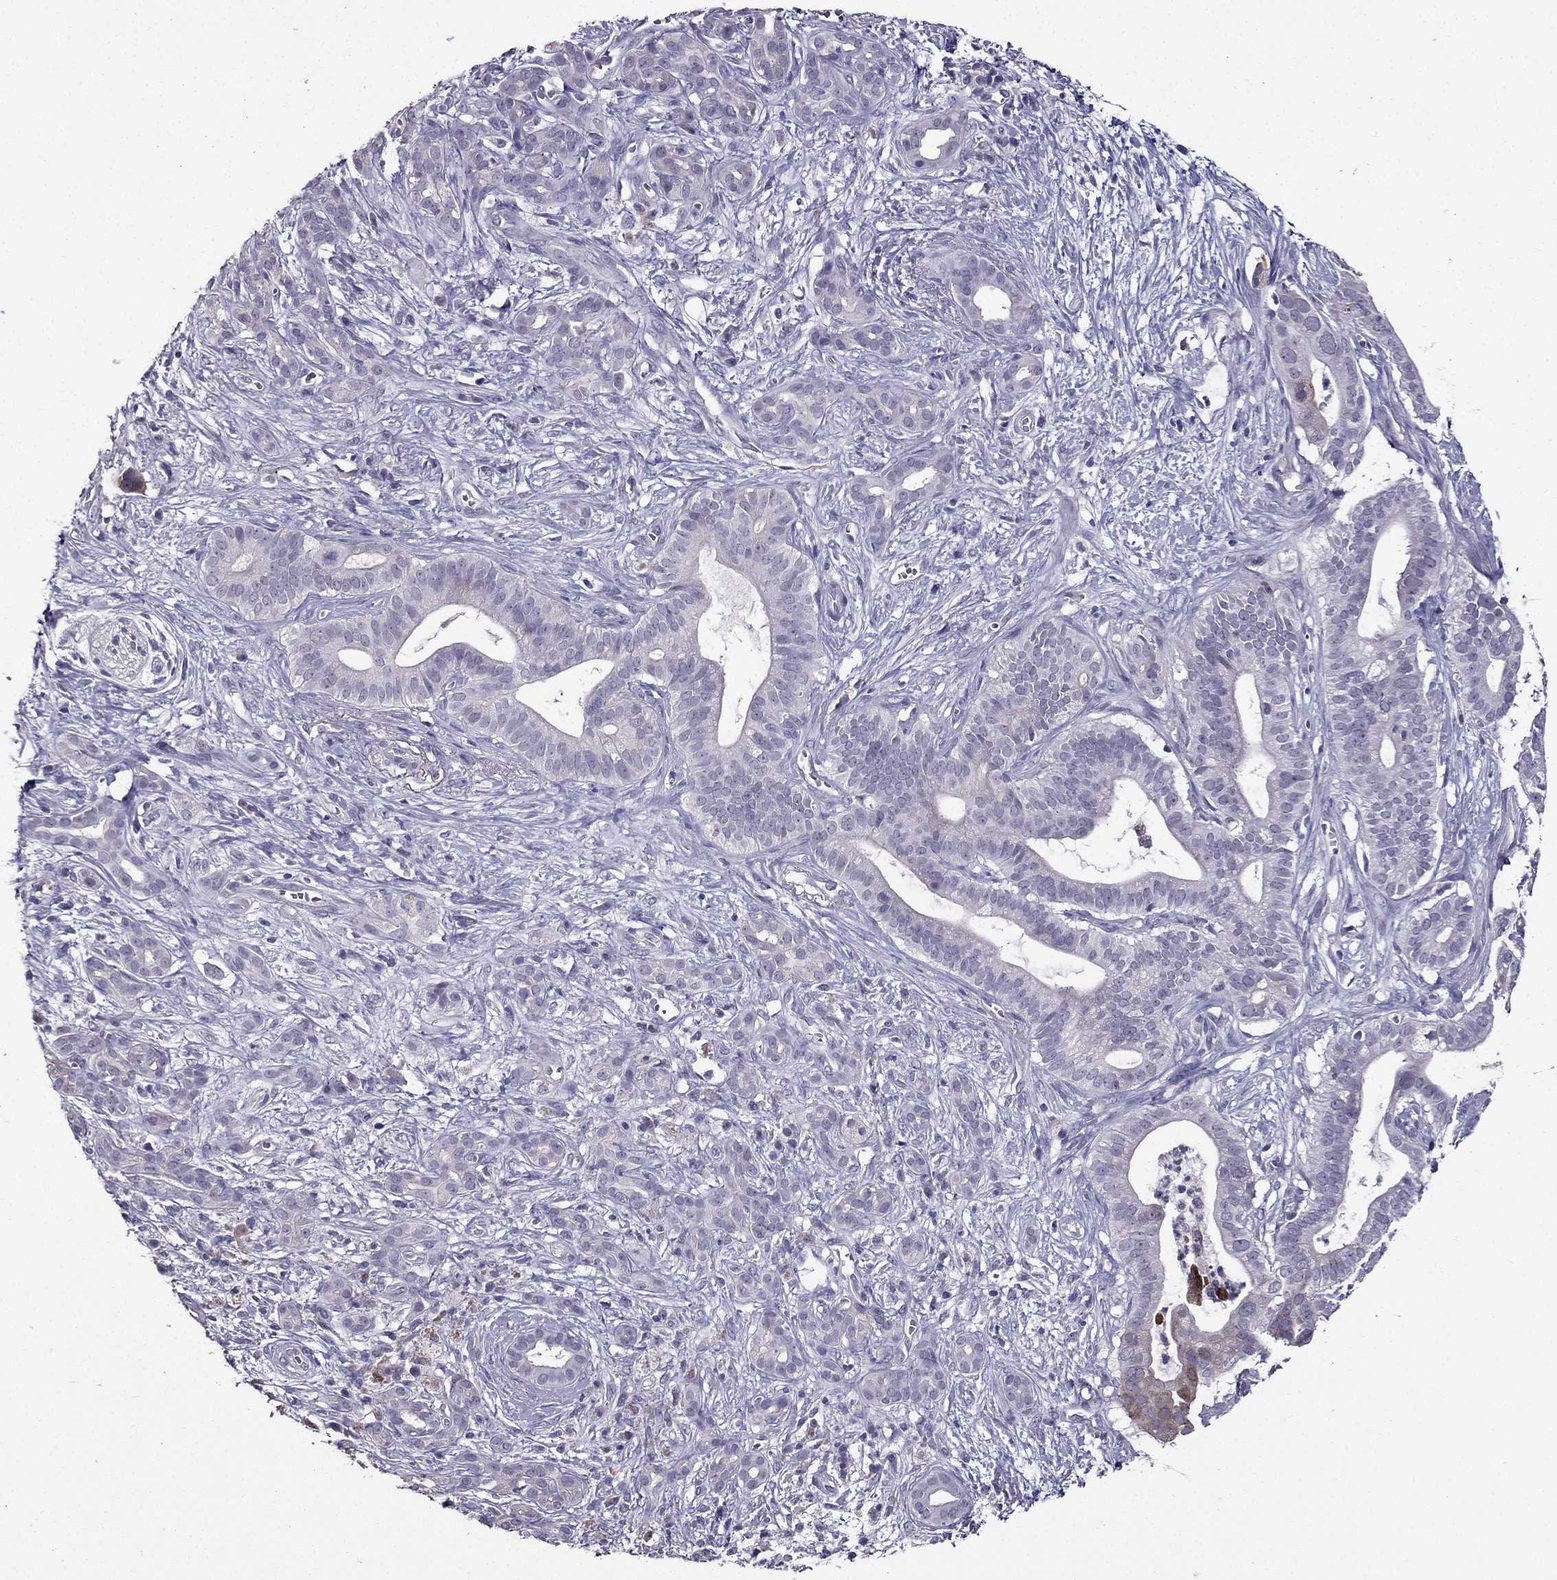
{"staining": {"intensity": "negative", "quantity": "none", "location": "none"}, "tissue": "pancreatic cancer", "cell_type": "Tumor cells", "image_type": "cancer", "snomed": [{"axis": "morphology", "description": "Adenocarcinoma, NOS"}, {"axis": "topography", "description": "Pancreas"}], "caption": "The histopathology image shows no staining of tumor cells in pancreatic cancer. Brightfield microscopy of immunohistochemistry (IHC) stained with DAB (3,3'-diaminobenzidine) (brown) and hematoxylin (blue), captured at high magnification.", "gene": "DUSP15", "patient": {"sex": "male", "age": 61}}